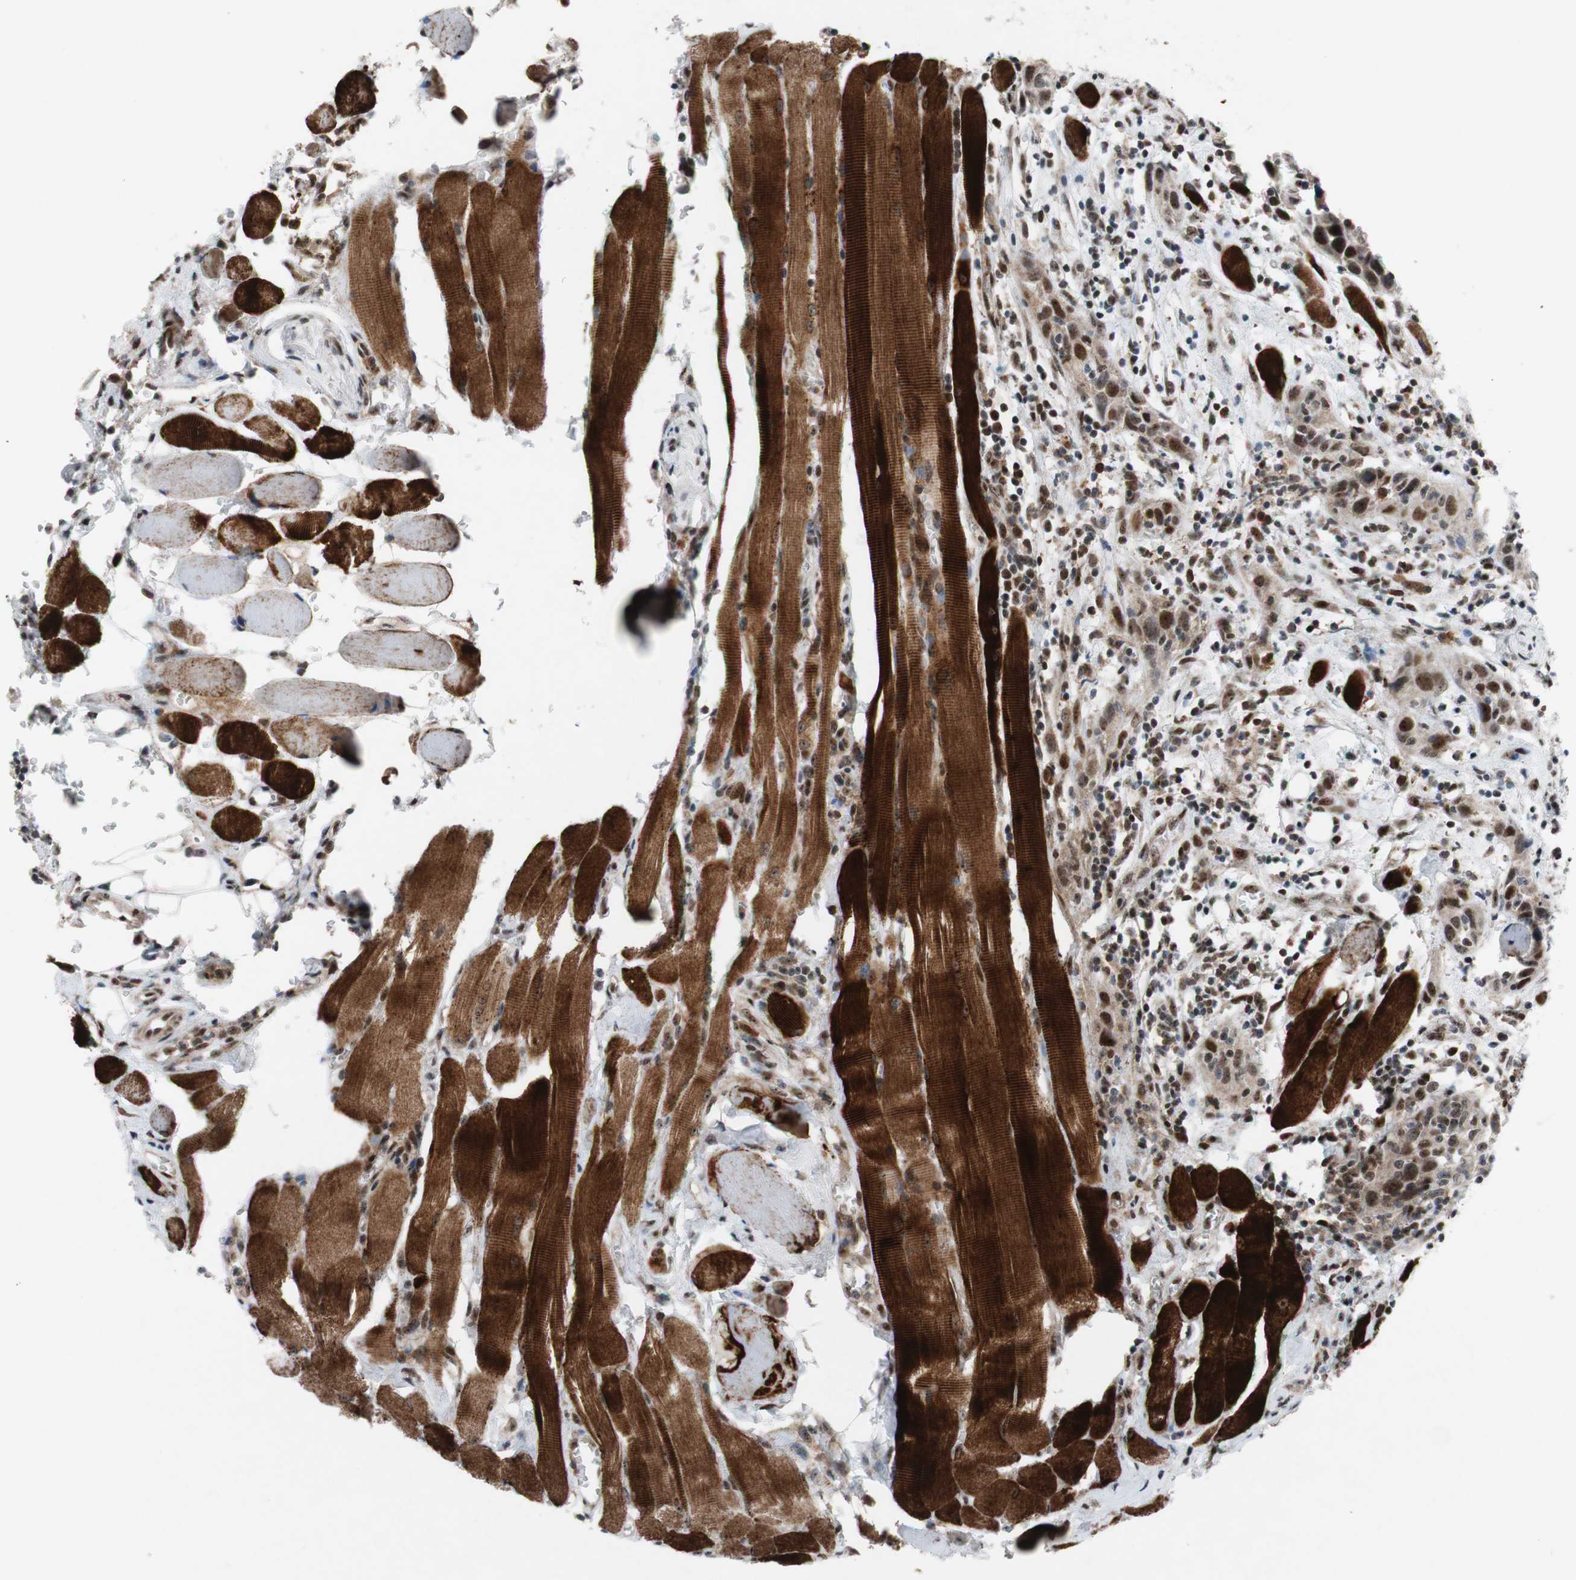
{"staining": {"intensity": "moderate", "quantity": ">75%", "location": "nuclear"}, "tissue": "head and neck cancer", "cell_type": "Tumor cells", "image_type": "cancer", "snomed": [{"axis": "morphology", "description": "Squamous cell carcinoma, NOS"}, {"axis": "topography", "description": "Oral tissue"}, {"axis": "topography", "description": "Head-Neck"}], "caption": "IHC of head and neck squamous cell carcinoma demonstrates medium levels of moderate nuclear staining in approximately >75% of tumor cells.", "gene": "POLR1A", "patient": {"sex": "female", "age": 50}}